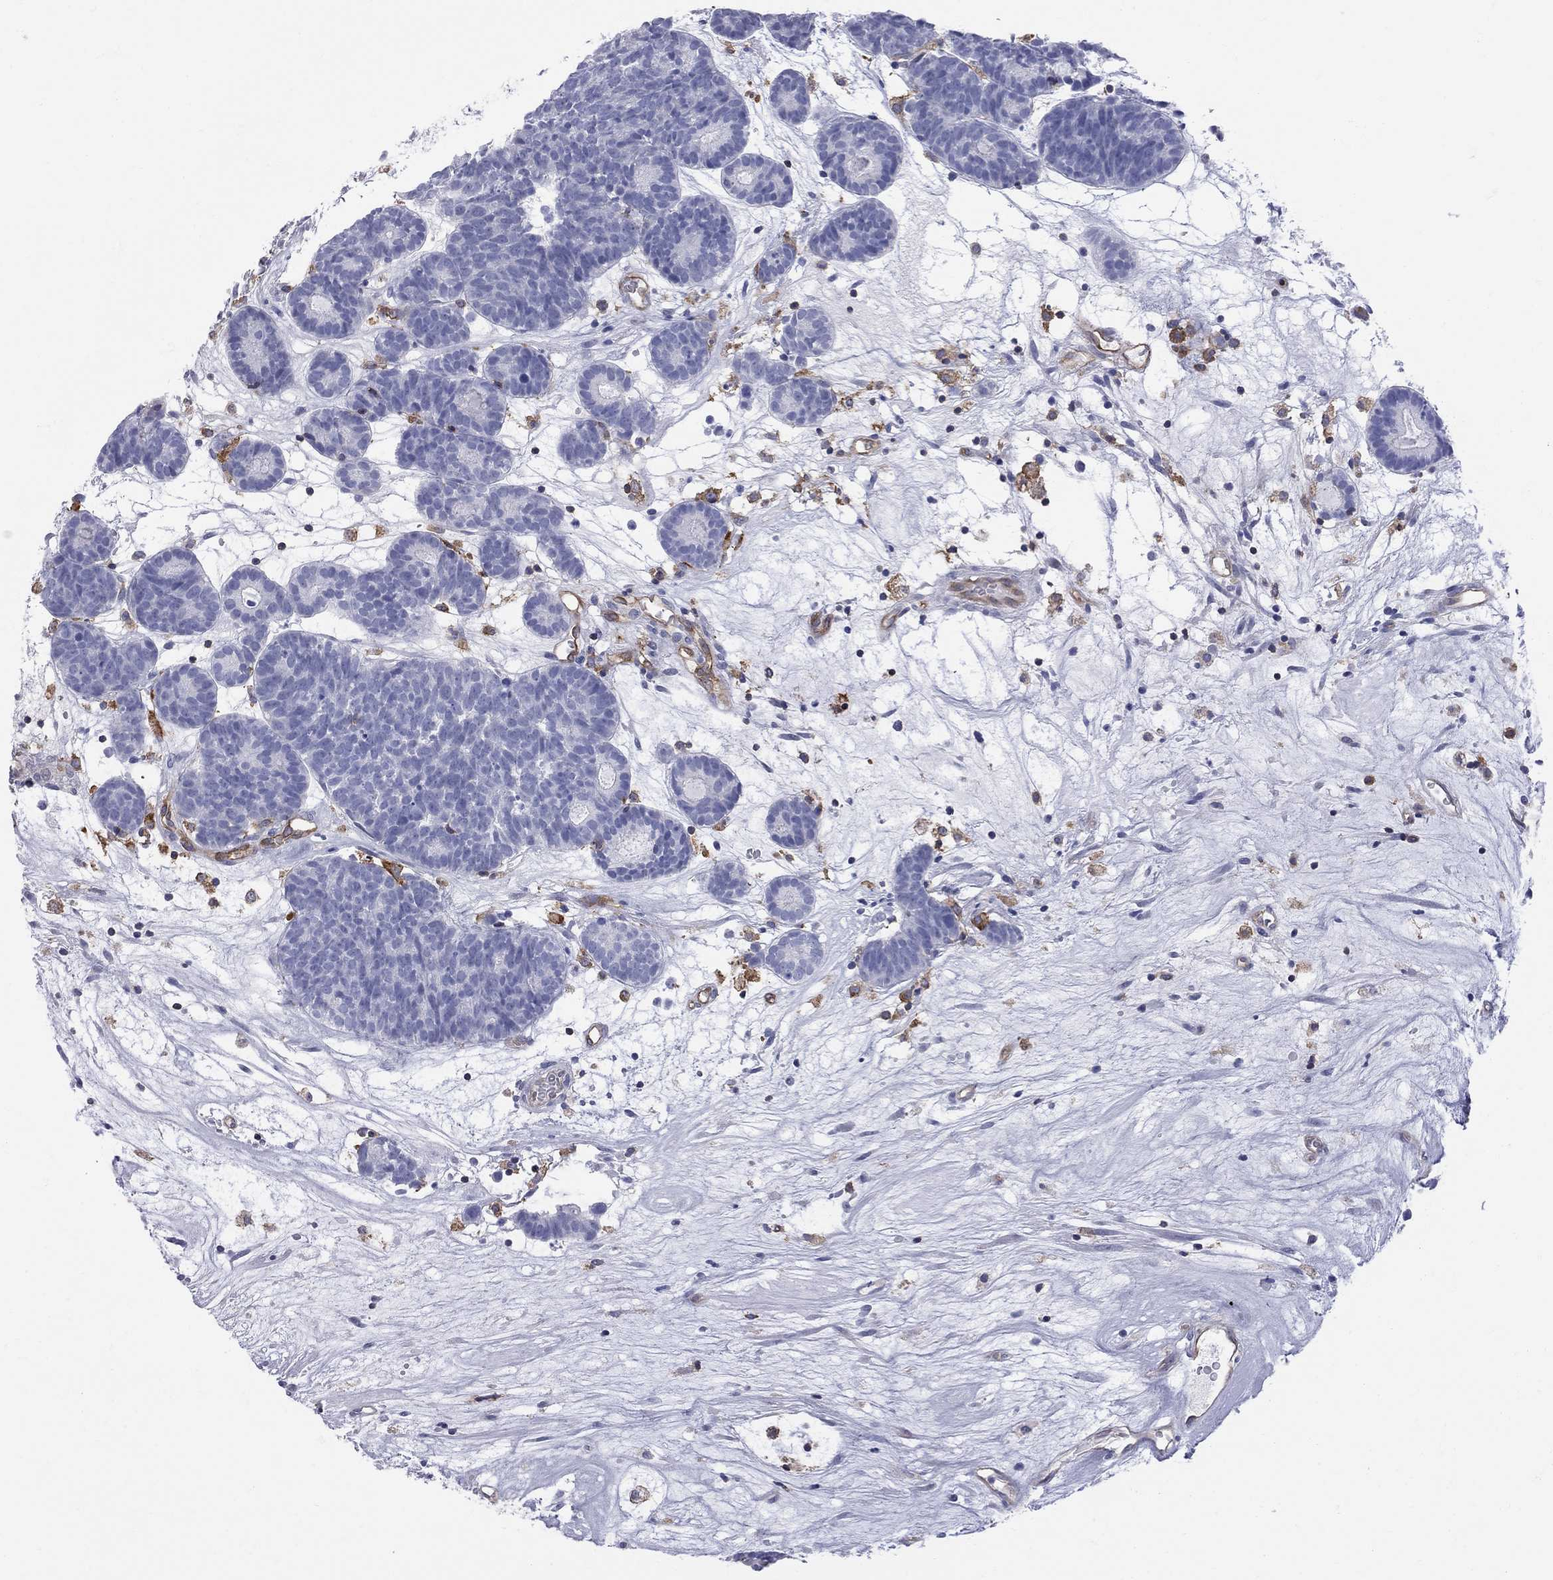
{"staining": {"intensity": "negative", "quantity": "none", "location": "none"}, "tissue": "head and neck cancer", "cell_type": "Tumor cells", "image_type": "cancer", "snomed": [{"axis": "morphology", "description": "Adenocarcinoma, NOS"}, {"axis": "topography", "description": "Head-Neck"}], "caption": "This image is of head and neck adenocarcinoma stained with immunohistochemistry (IHC) to label a protein in brown with the nuclei are counter-stained blue. There is no staining in tumor cells.", "gene": "ABI3", "patient": {"sex": "female", "age": 81}}